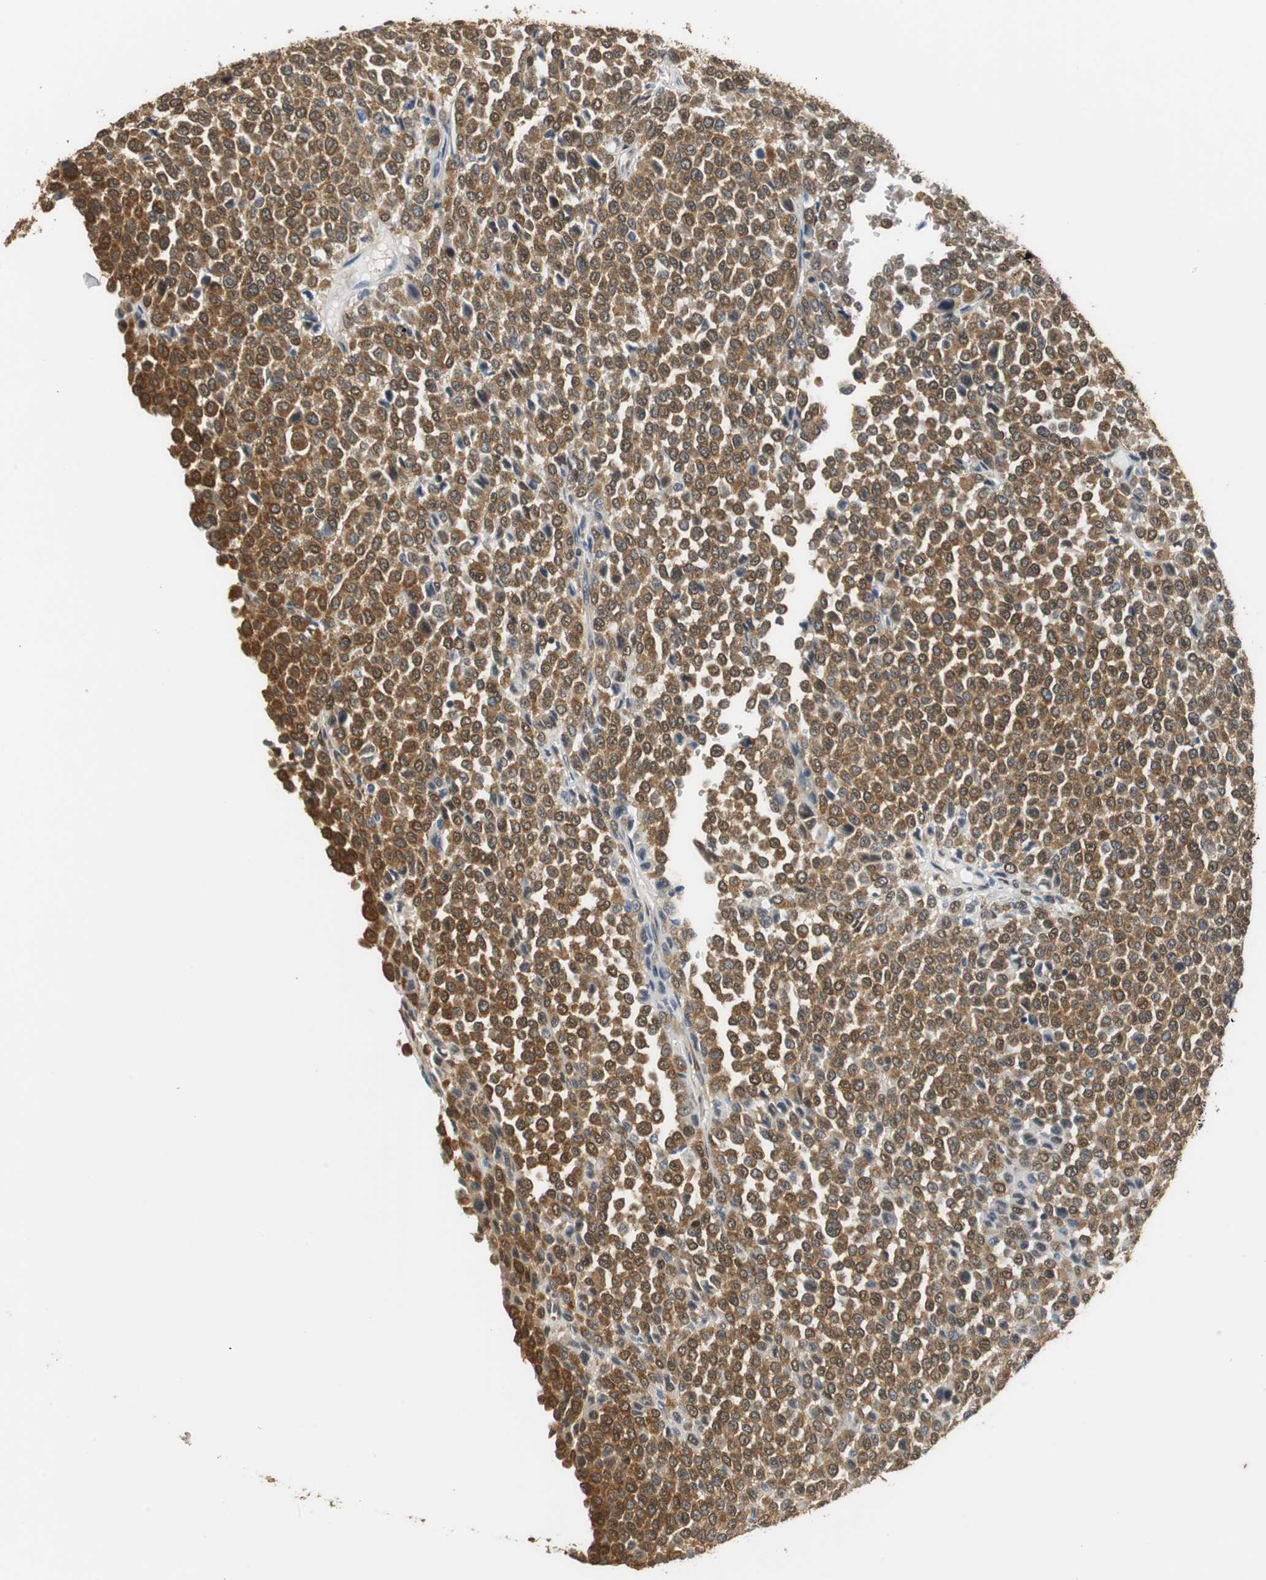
{"staining": {"intensity": "moderate", "quantity": ">75%", "location": "cytoplasmic/membranous"}, "tissue": "melanoma", "cell_type": "Tumor cells", "image_type": "cancer", "snomed": [{"axis": "morphology", "description": "Malignant melanoma, Metastatic site"}, {"axis": "topography", "description": "Pancreas"}], "caption": "DAB (3,3'-diaminobenzidine) immunohistochemical staining of malignant melanoma (metastatic site) shows moderate cytoplasmic/membranous protein staining in approximately >75% of tumor cells.", "gene": "UBQLN2", "patient": {"sex": "female", "age": 30}}